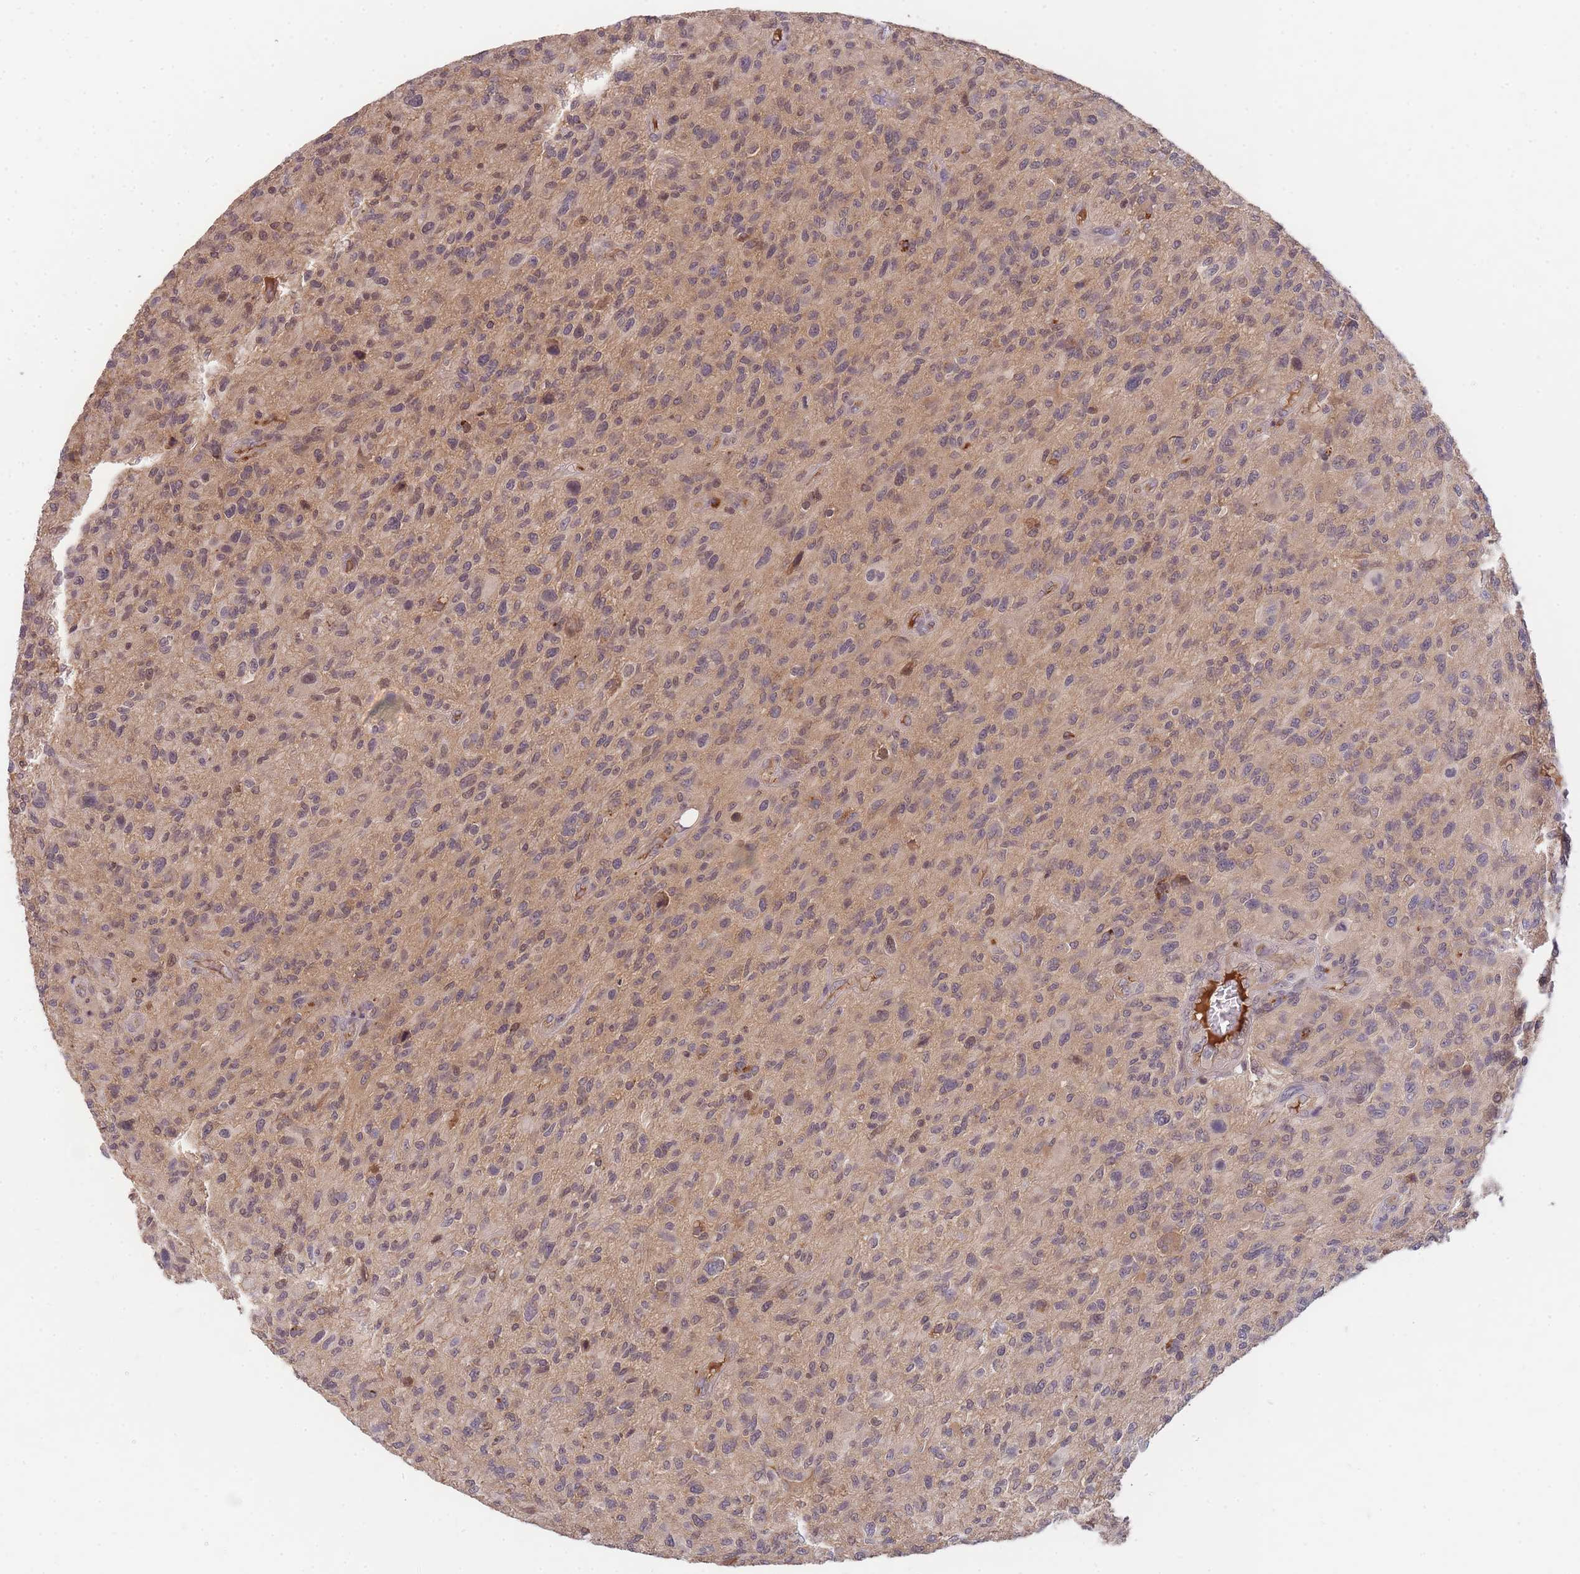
{"staining": {"intensity": "weak", "quantity": "25%-75%", "location": "cytoplasmic/membranous"}, "tissue": "glioma", "cell_type": "Tumor cells", "image_type": "cancer", "snomed": [{"axis": "morphology", "description": "Glioma, malignant, High grade"}, {"axis": "topography", "description": "Brain"}], "caption": "There is low levels of weak cytoplasmic/membranous staining in tumor cells of glioma, as demonstrated by immunohistochemical staining (brown color).", "gene": "RALGDS", "patient": {"sex": "male", "age": 47}}